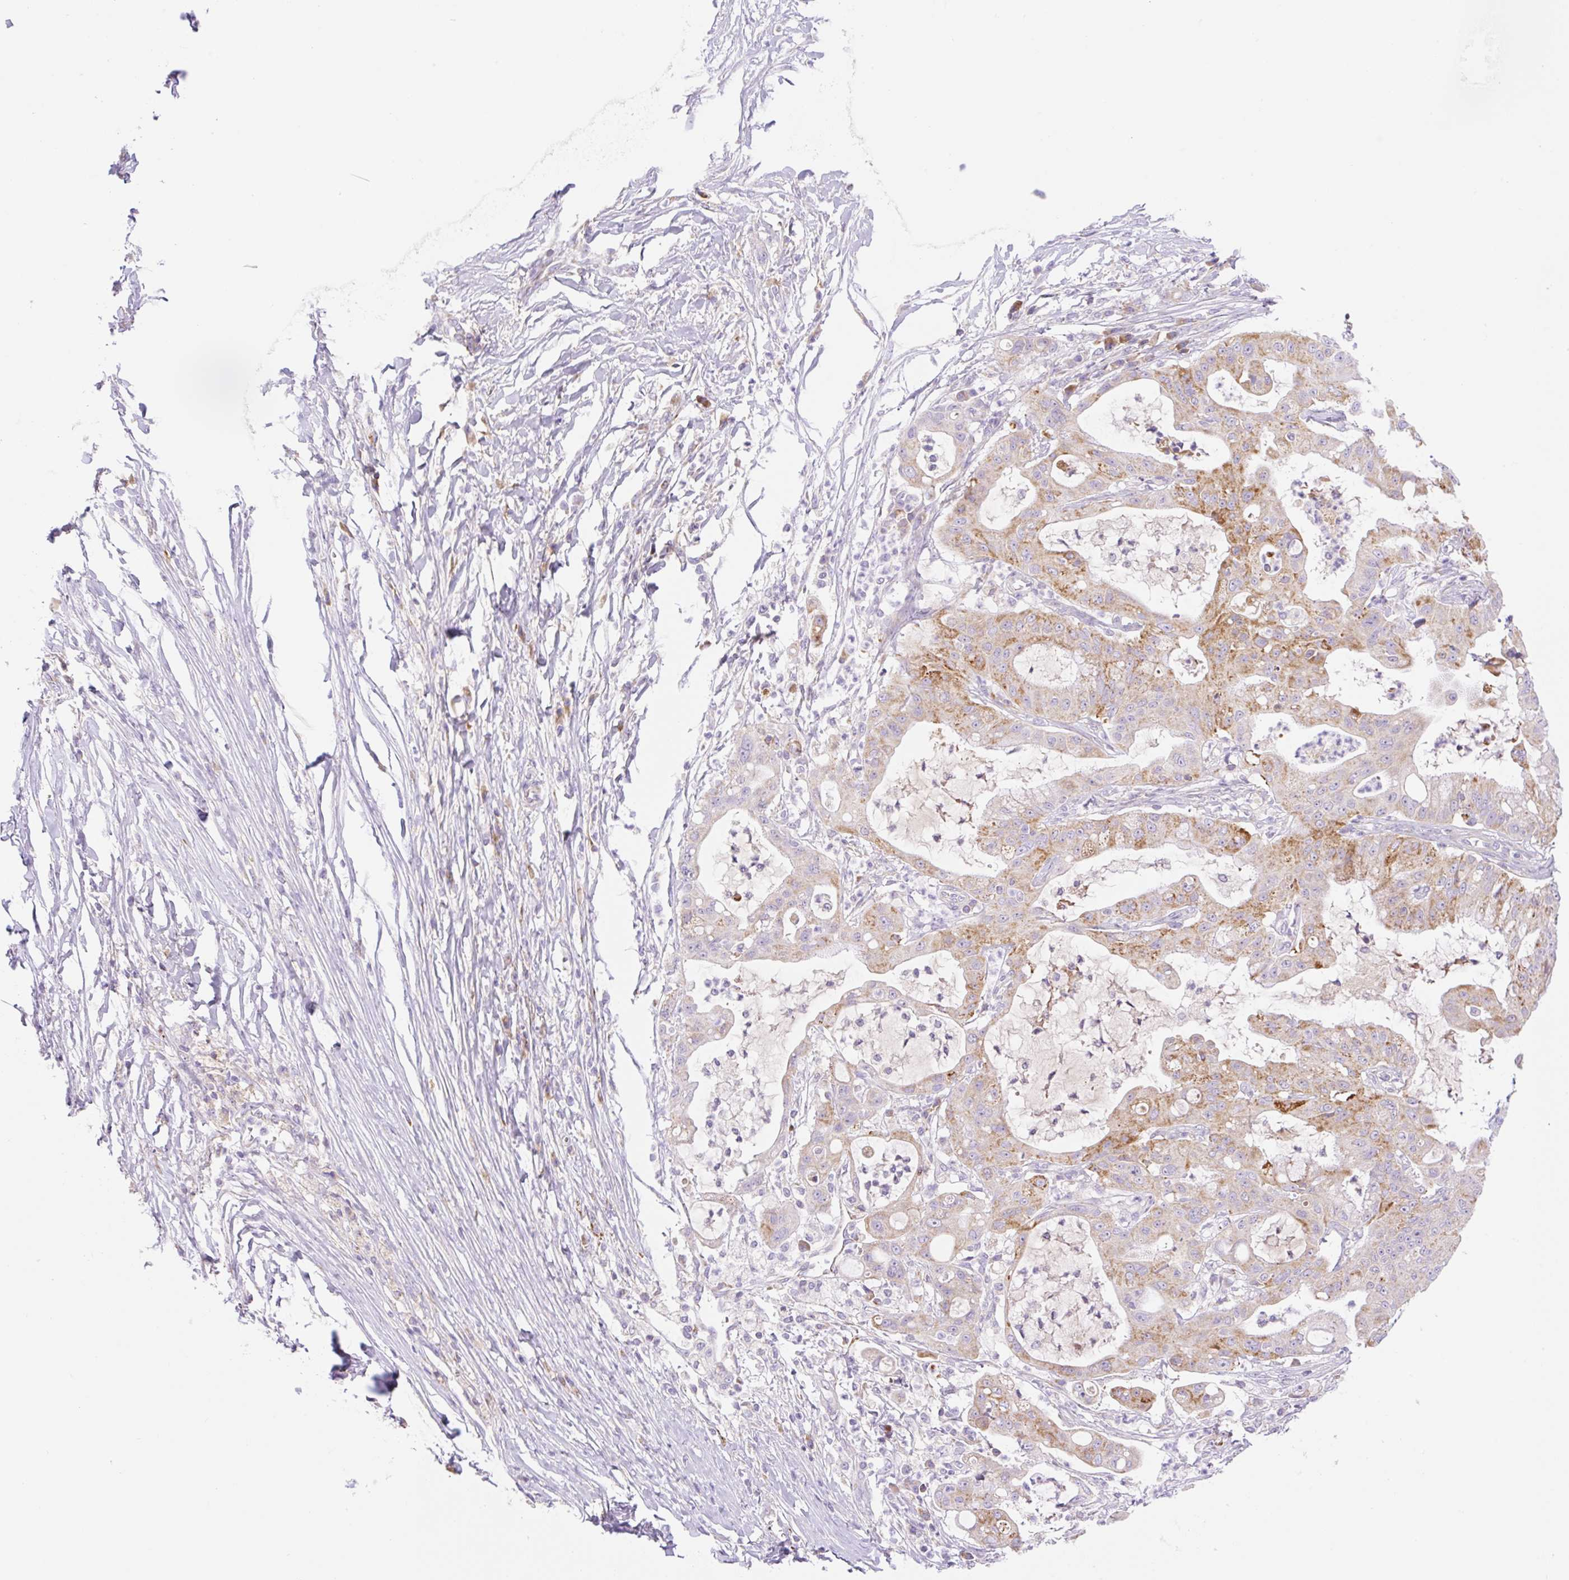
{"staining": {"intensity": "moderate", "quantity": ">75%", "location": "cytoplasmic/membranous"}, "tissue": "ovarian cancer", "cell_type": "Tumor cells", "image_type": "cancer", "snomed": [{"axis": "morphology", "description": "Cystadenocarcinoma, mucinous, NOS"}, {"axis": "topography", "description": "Ovary"}], "caption": "Immunohistochemical staining of ovarian mucinous cystadenocarcinoma reveals moderate cytoplasmic/membranous protein positivity in about >75% of tumor cells.", "gene": "ETNK2", "patient": {"sex": "female", "age": 70}}